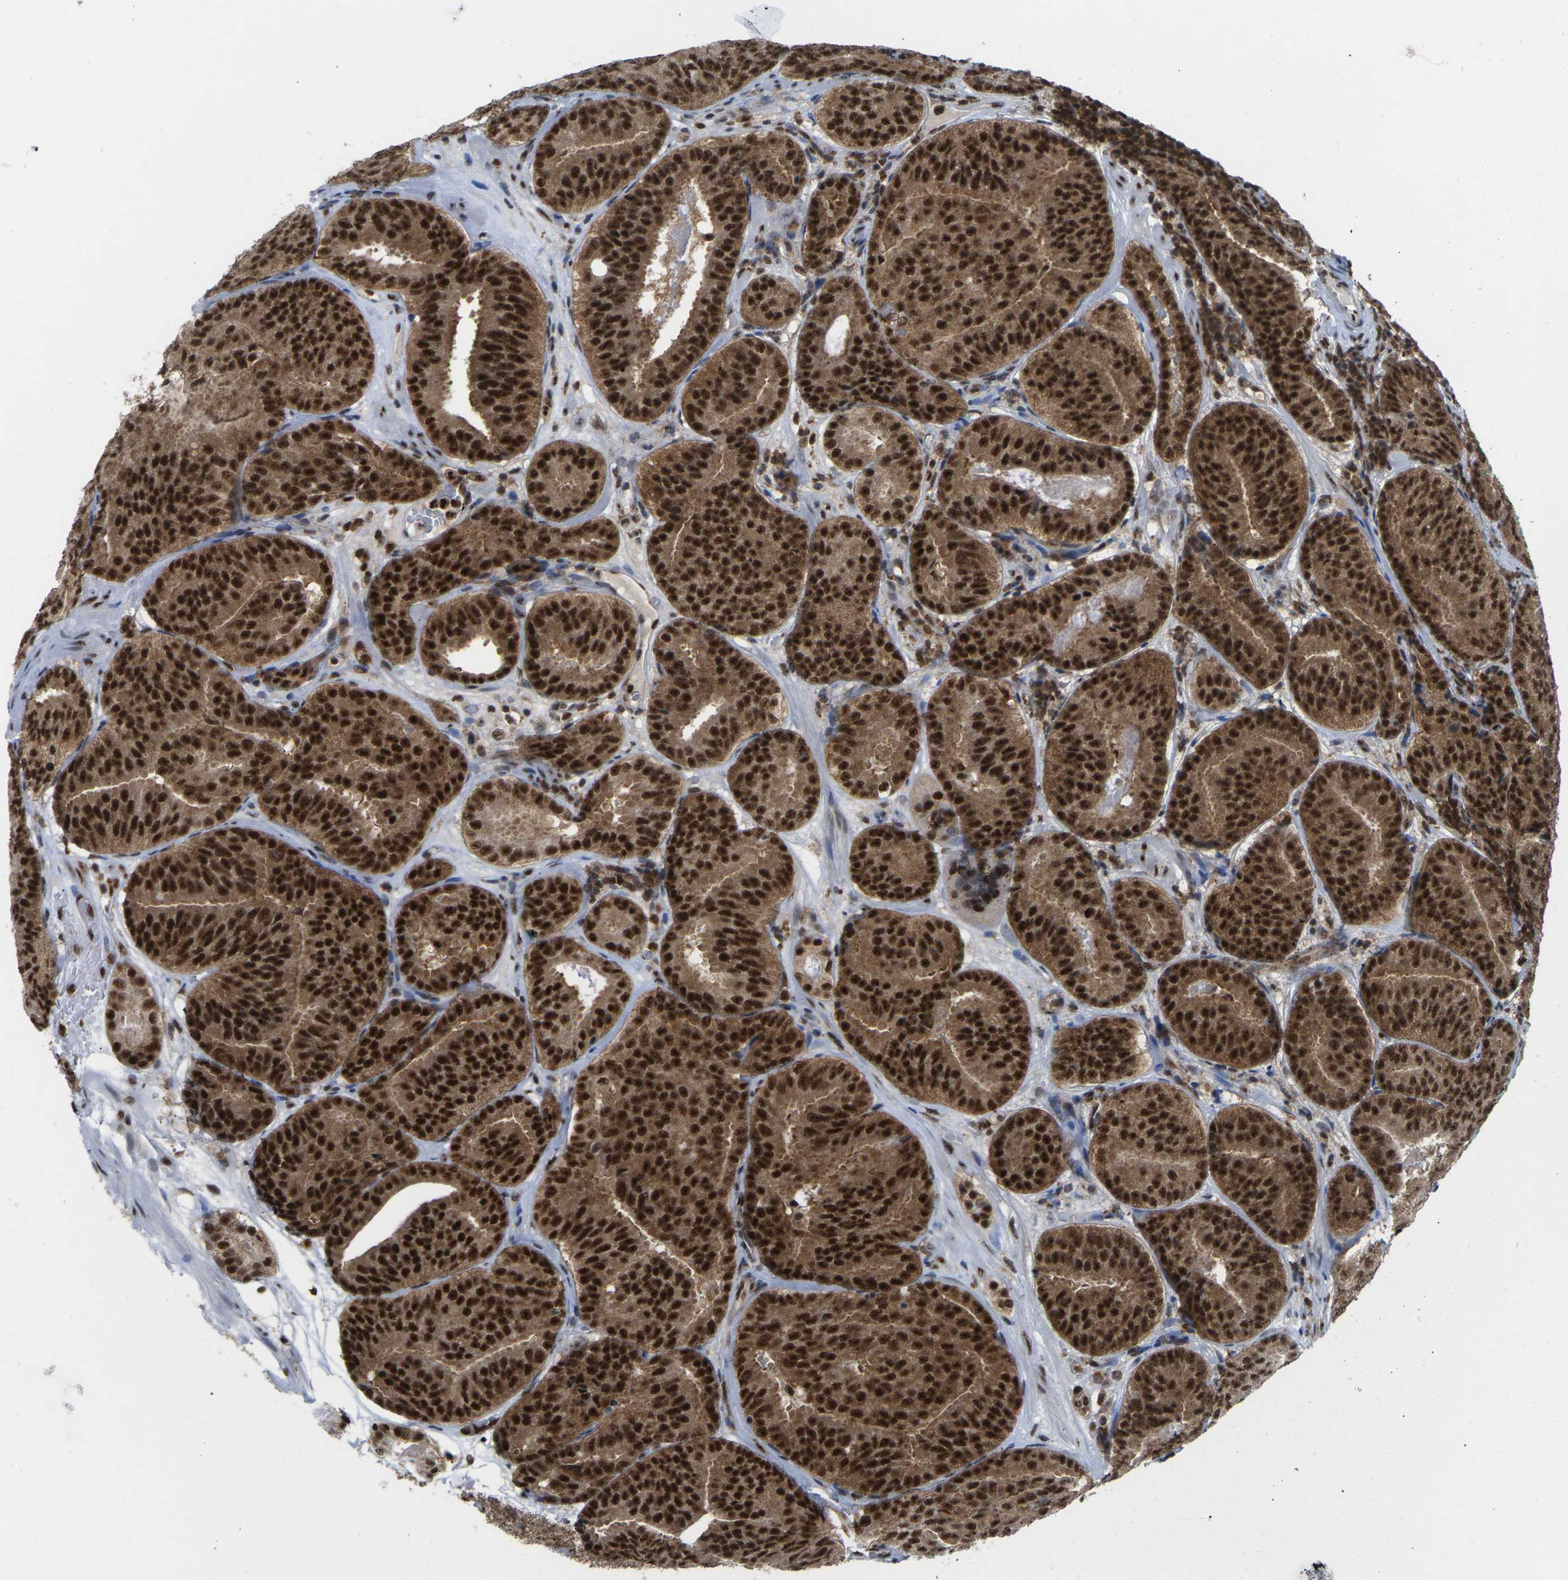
{"staining": {"intensity": "strong", "quantity": ">75%", "location": "cytoplasmic/membranous,nuclear"}, "tissue": "prostate cancer", "cell_type": "Tumor cells", "image_type": "cancer", "snomed": [{"axis": "morphology", "description": "Adenocarcinoma, Low grade"}, {"axis": "topography", "description": "Prostate"}], "caption": "High-power microscopy captured an immunohistochemistry (IHC) photomicrograph of prostate cancer (adenocarcinoma (low-grade)), revealing strong cytoplasmic/membranous and nuclear staining in about >75% of tumor cells.", "gene": "MAGOH", "patient": {"sex": "male", "age": 69}}